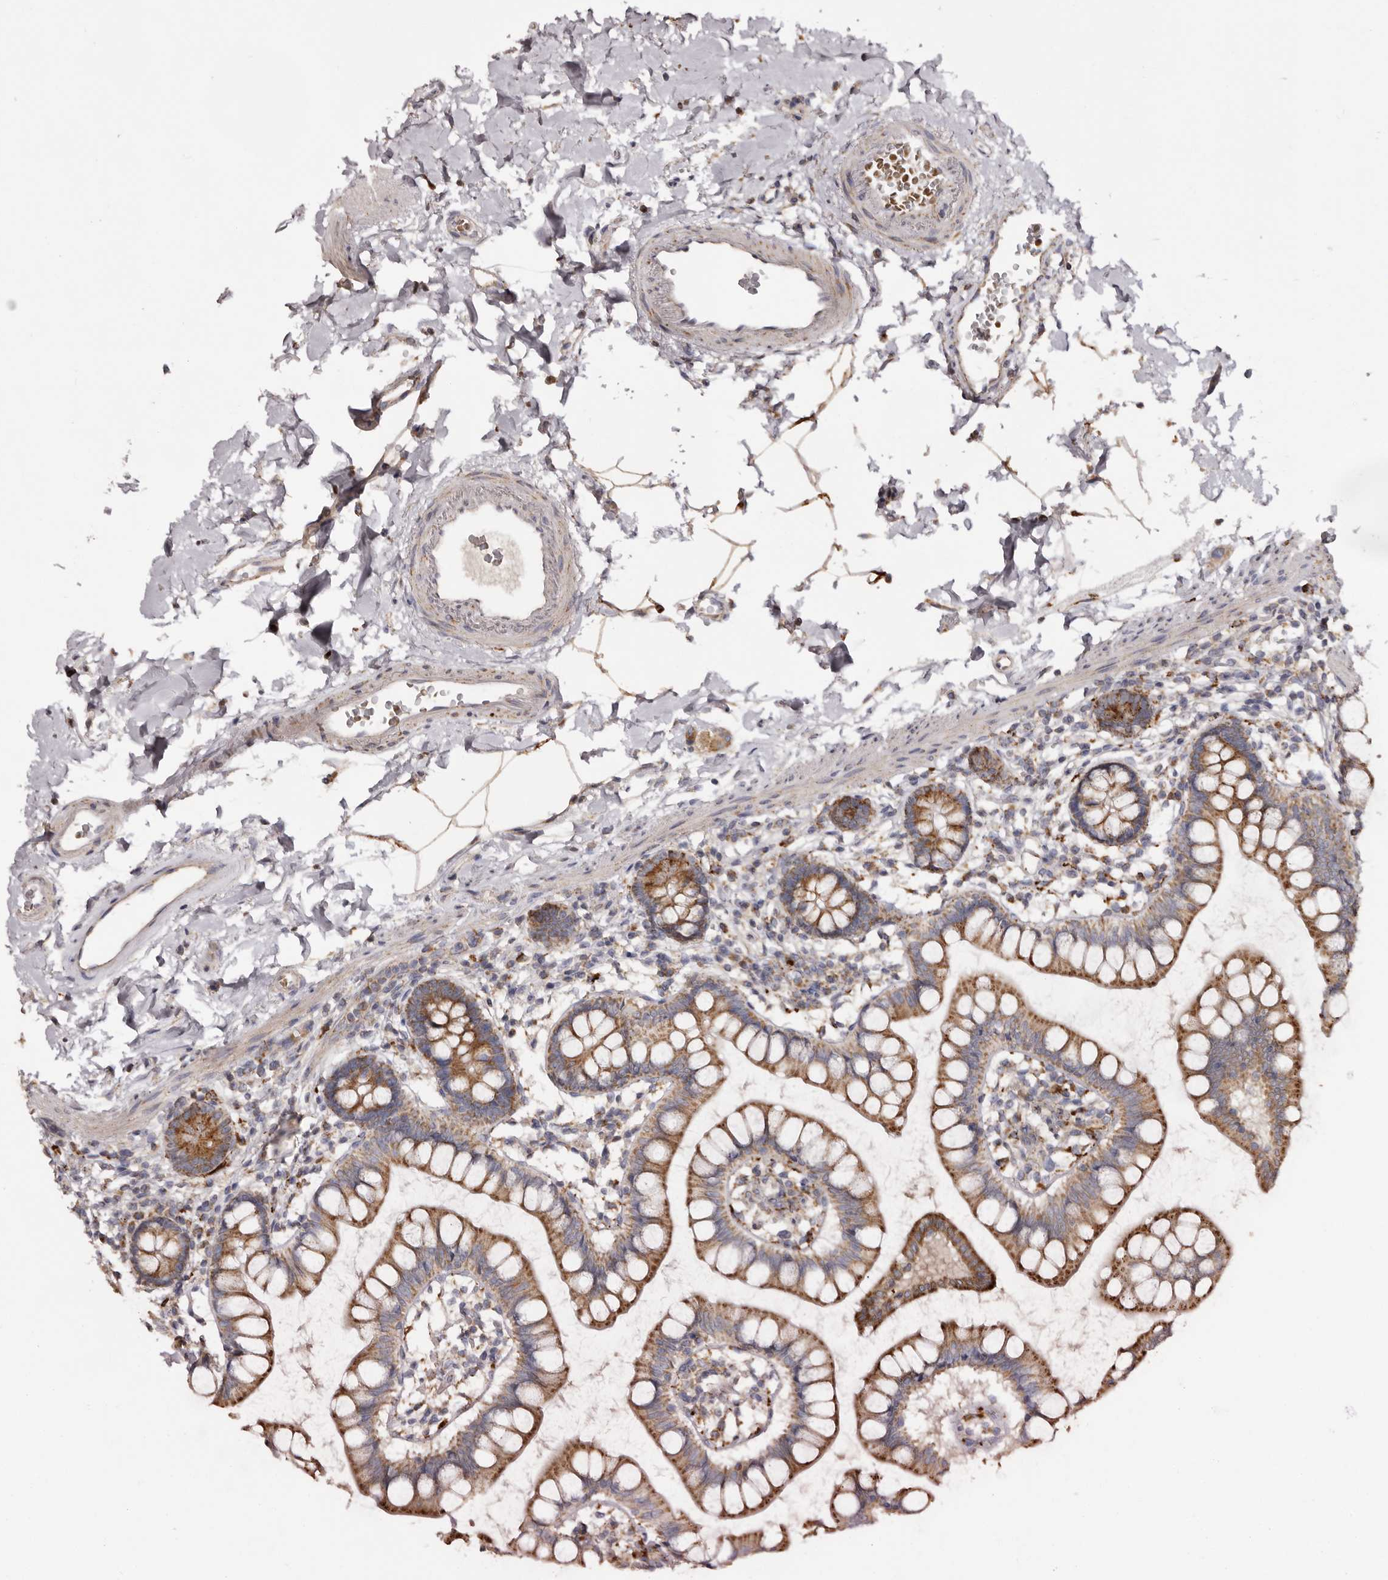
{"staining": {"intensity": "moderate", "quantity": ">75%", "location": "cytoplasmic/membranous"}, "tissue": "small intestine", "cell_type": "Glandular cells", "image_type": "normal", "snomed": [{"axis": "morphology", "description": "Normal tissue, NOS"}, {"axis": "topography", "description": "Small intestine"}], "caption": "An immunohistochemistry photomicrograph of normal tissue is shown. Protein staining in brown shows moderate cytoplasmic/membranous positivity in small intestine within glandular cells. The protein of interest is shown in brown color, while the nuclei are stained blue.", "gene": "MECR", "patient": {"sex": "female", "age": 84}}